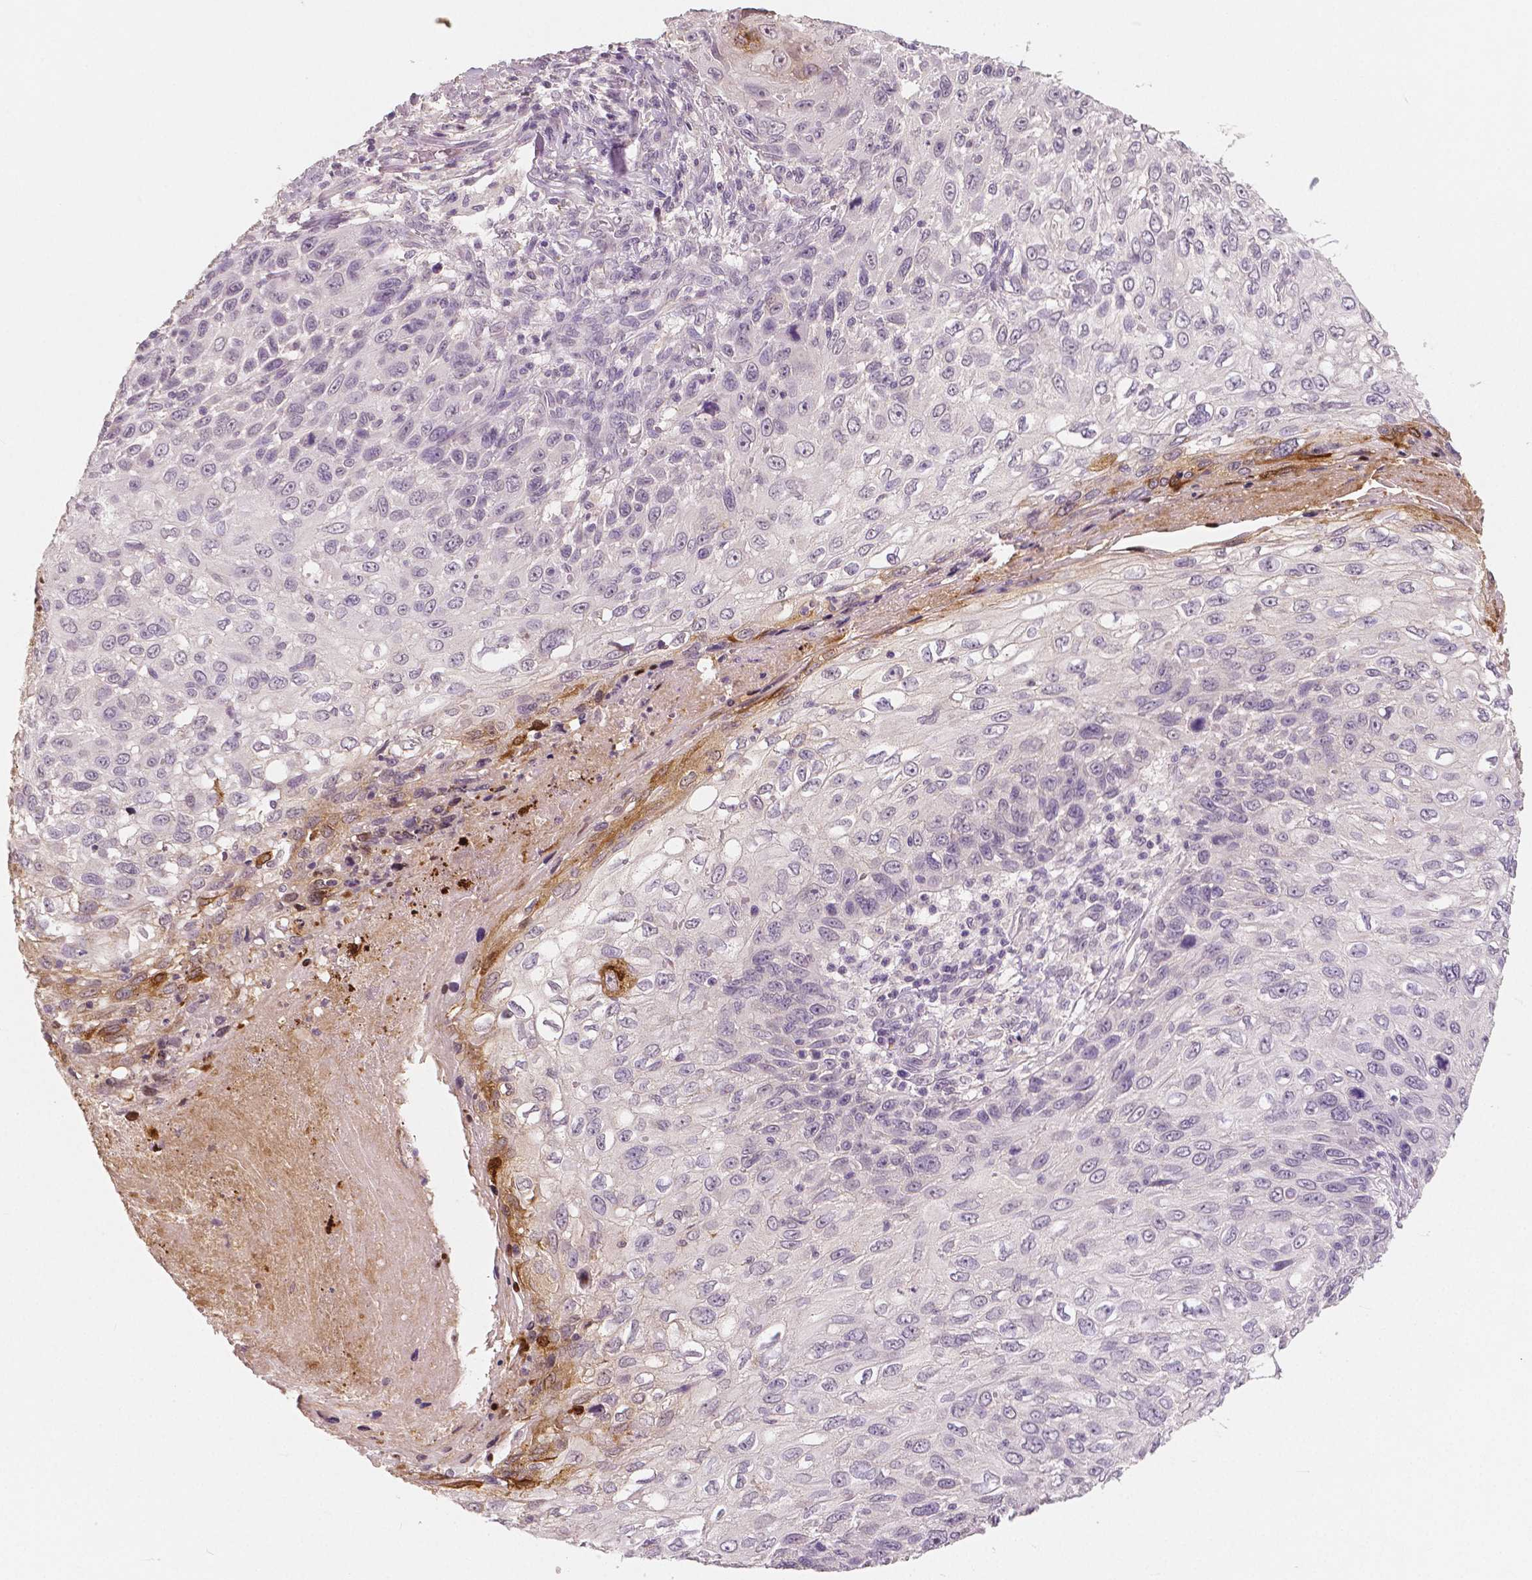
{"staining": {"intensity": "negative", "quantity": "none", "location": "none"}, "tissue": "skin cancer", "cell_type": "Tumor cells", "image_type": "cancer", "snomed": [{"axis": "morphology", "description": "Squamous cell carcinoma, NOS"}, {"axis": "topography", "description": "Skin"}], "caption": "Immunohistochemistry (IHC) image of neoplastic tissue: skin cancer stained with DAB (3,3'-diaminobenzidine) demonstrates no significant protein staining in tumor cells. (DAB (3,3'-diaminobenzidine) immunohistochemistry (IHC) visualized using brightfield microscopy, high magnification).", "gene": "RNASE7", "patient": {"sex": "male", "age": 92}}